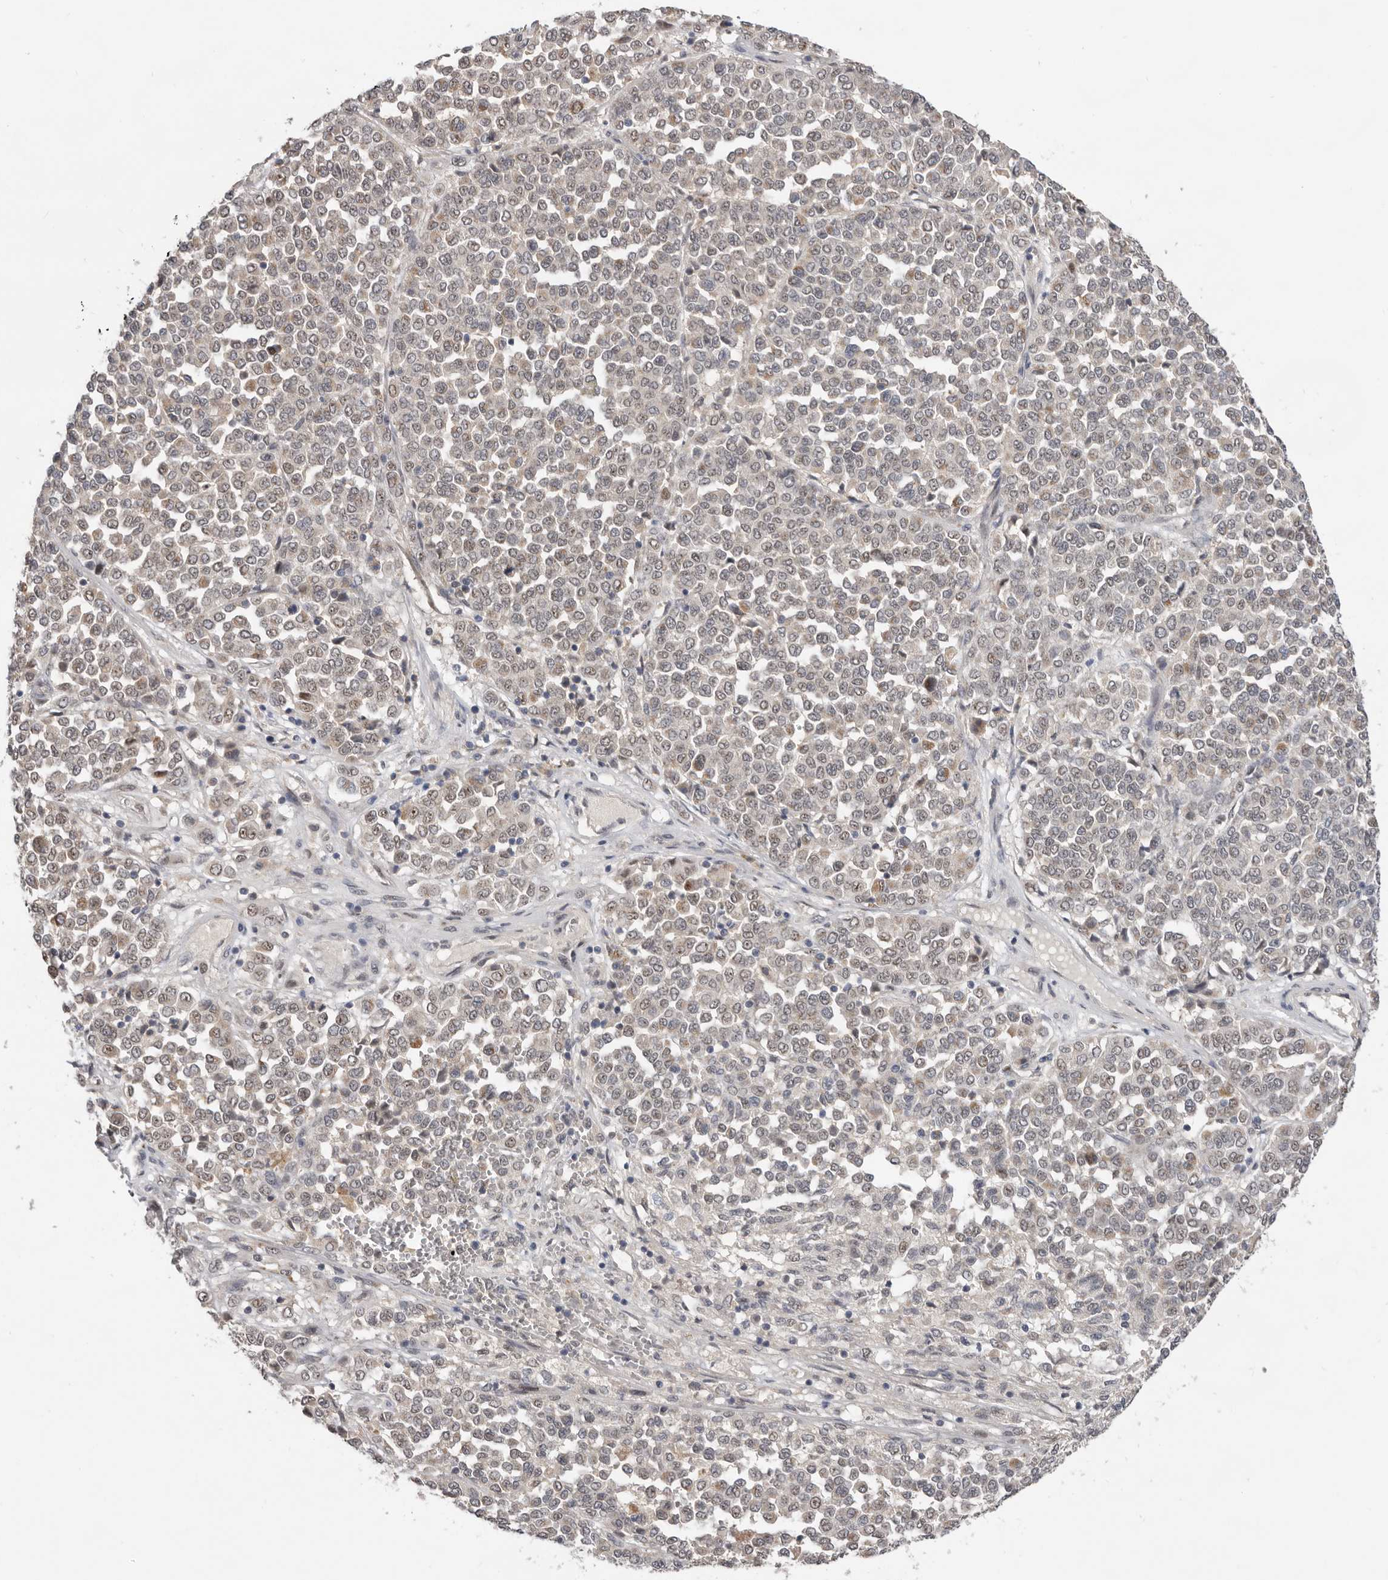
{"staining": {"intensity": "weak", "quantity": "25%-75%", "location": "cytoplasmic/membranous,nuclear"}, "tissue": "melanoma", "cell_type": "Tumor cells", "image_type": "cancer", "snomed": [{"axis": "morphology", "description": "Malignant melanoma, Metastatic site"}, {"axis": "topography", "description": "Pancreas"}], "caption": "Tumor cells show low levels of weak cytoplasmic/membranous and nuclear expression in about 25%-75% of cells in human malignant melanoma (metastatic site). Nuclei are stained in blue.", "gene": "BRCA2", "patient": {"sex": "female", "age": 30}}